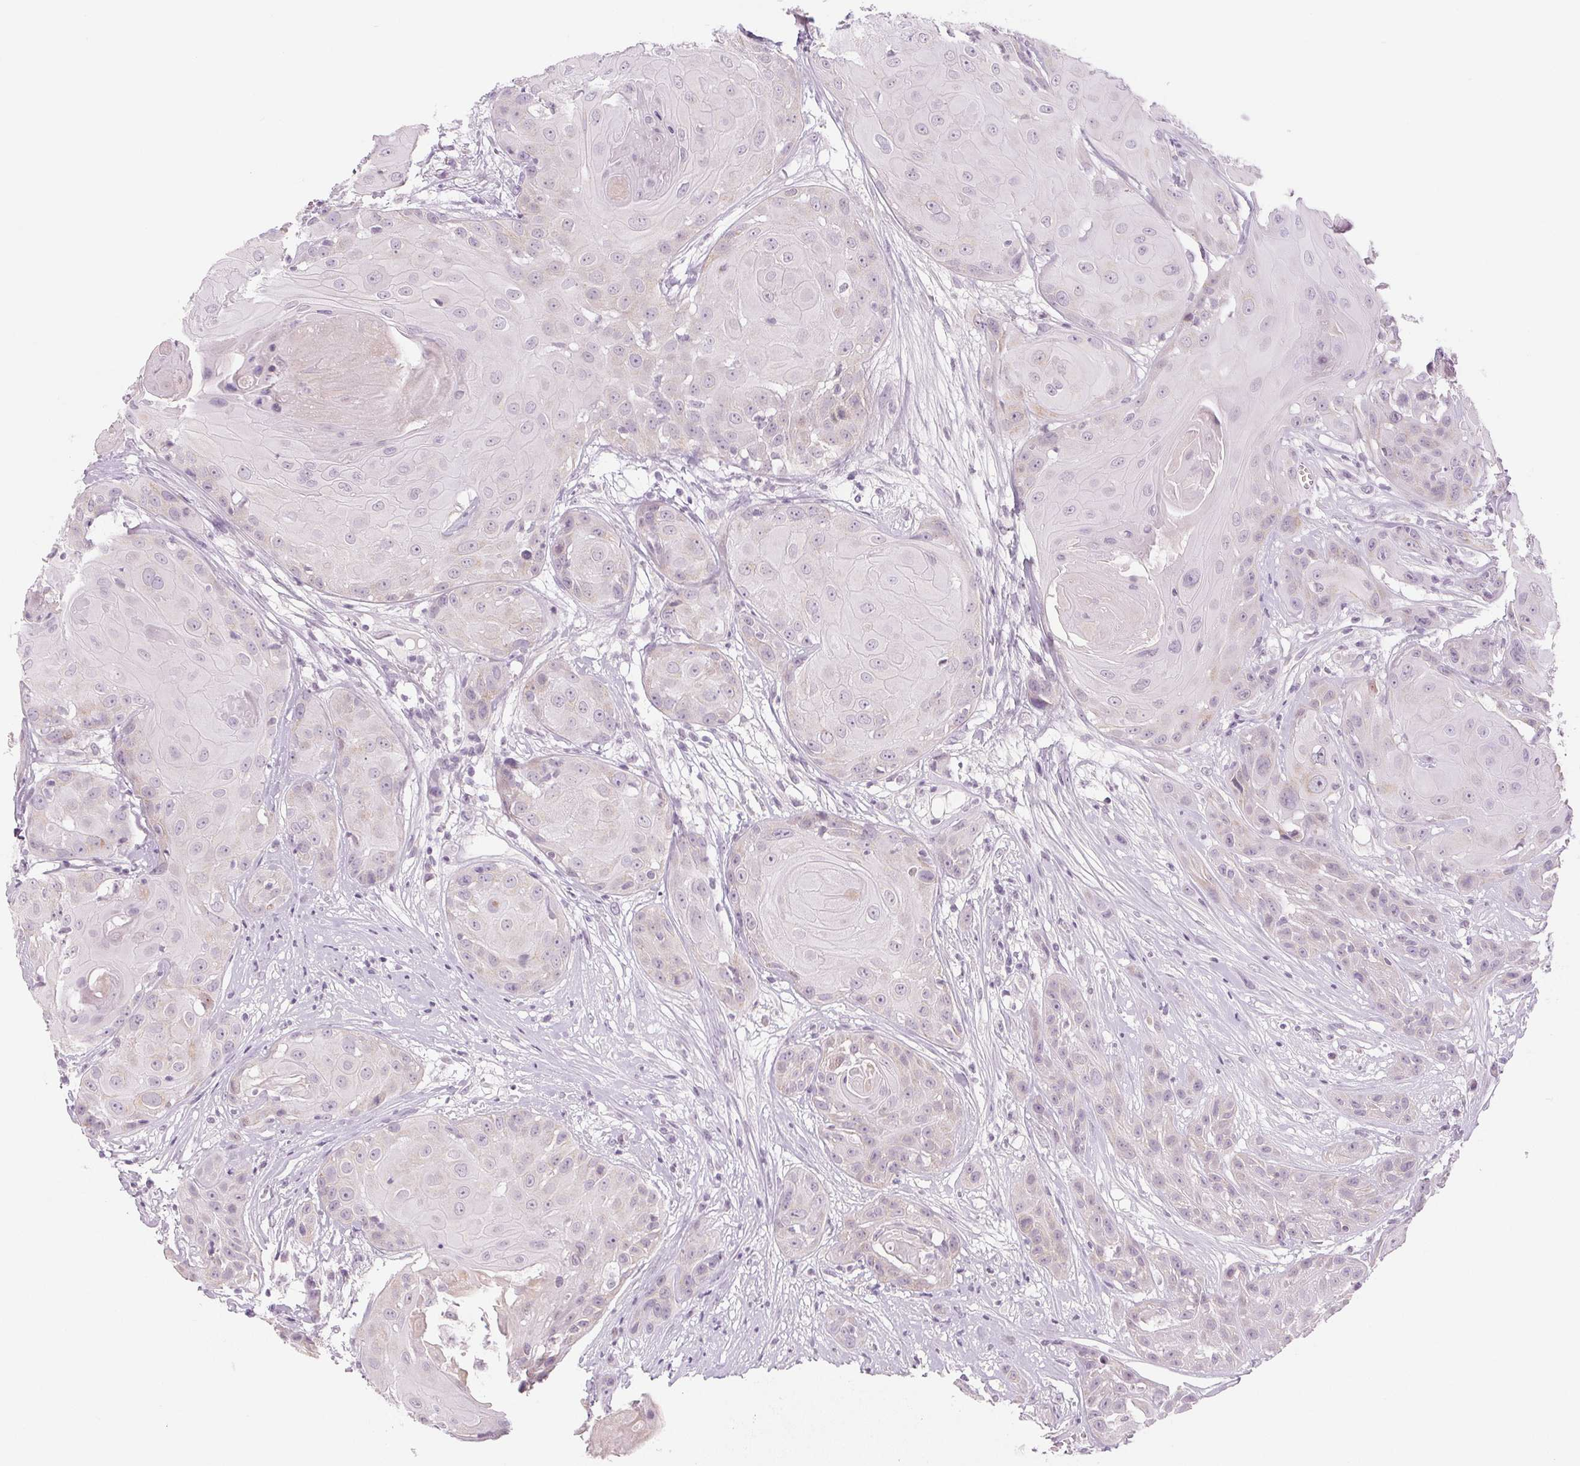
{"staining": {"intensity": "negative", "quantity": "none", "location": "none"}, "tissue": "head and neck cancer", "cell_type": "Tumor cells", "image_type": "cancer", "snomed": [{"axis": "morphology", "description": "Squamous cell carcinoma, NOS"}, {"axis": "topography", "description": "Skin"}, {"axis": "topography", "description": "Head-Neck"}], "caption": "Tumor cells show no significant positivity in head and neck cancer (squamous cell carcinoma).", "gene": "EHHADH", "patient": {"sex": "male", "age": 80}}